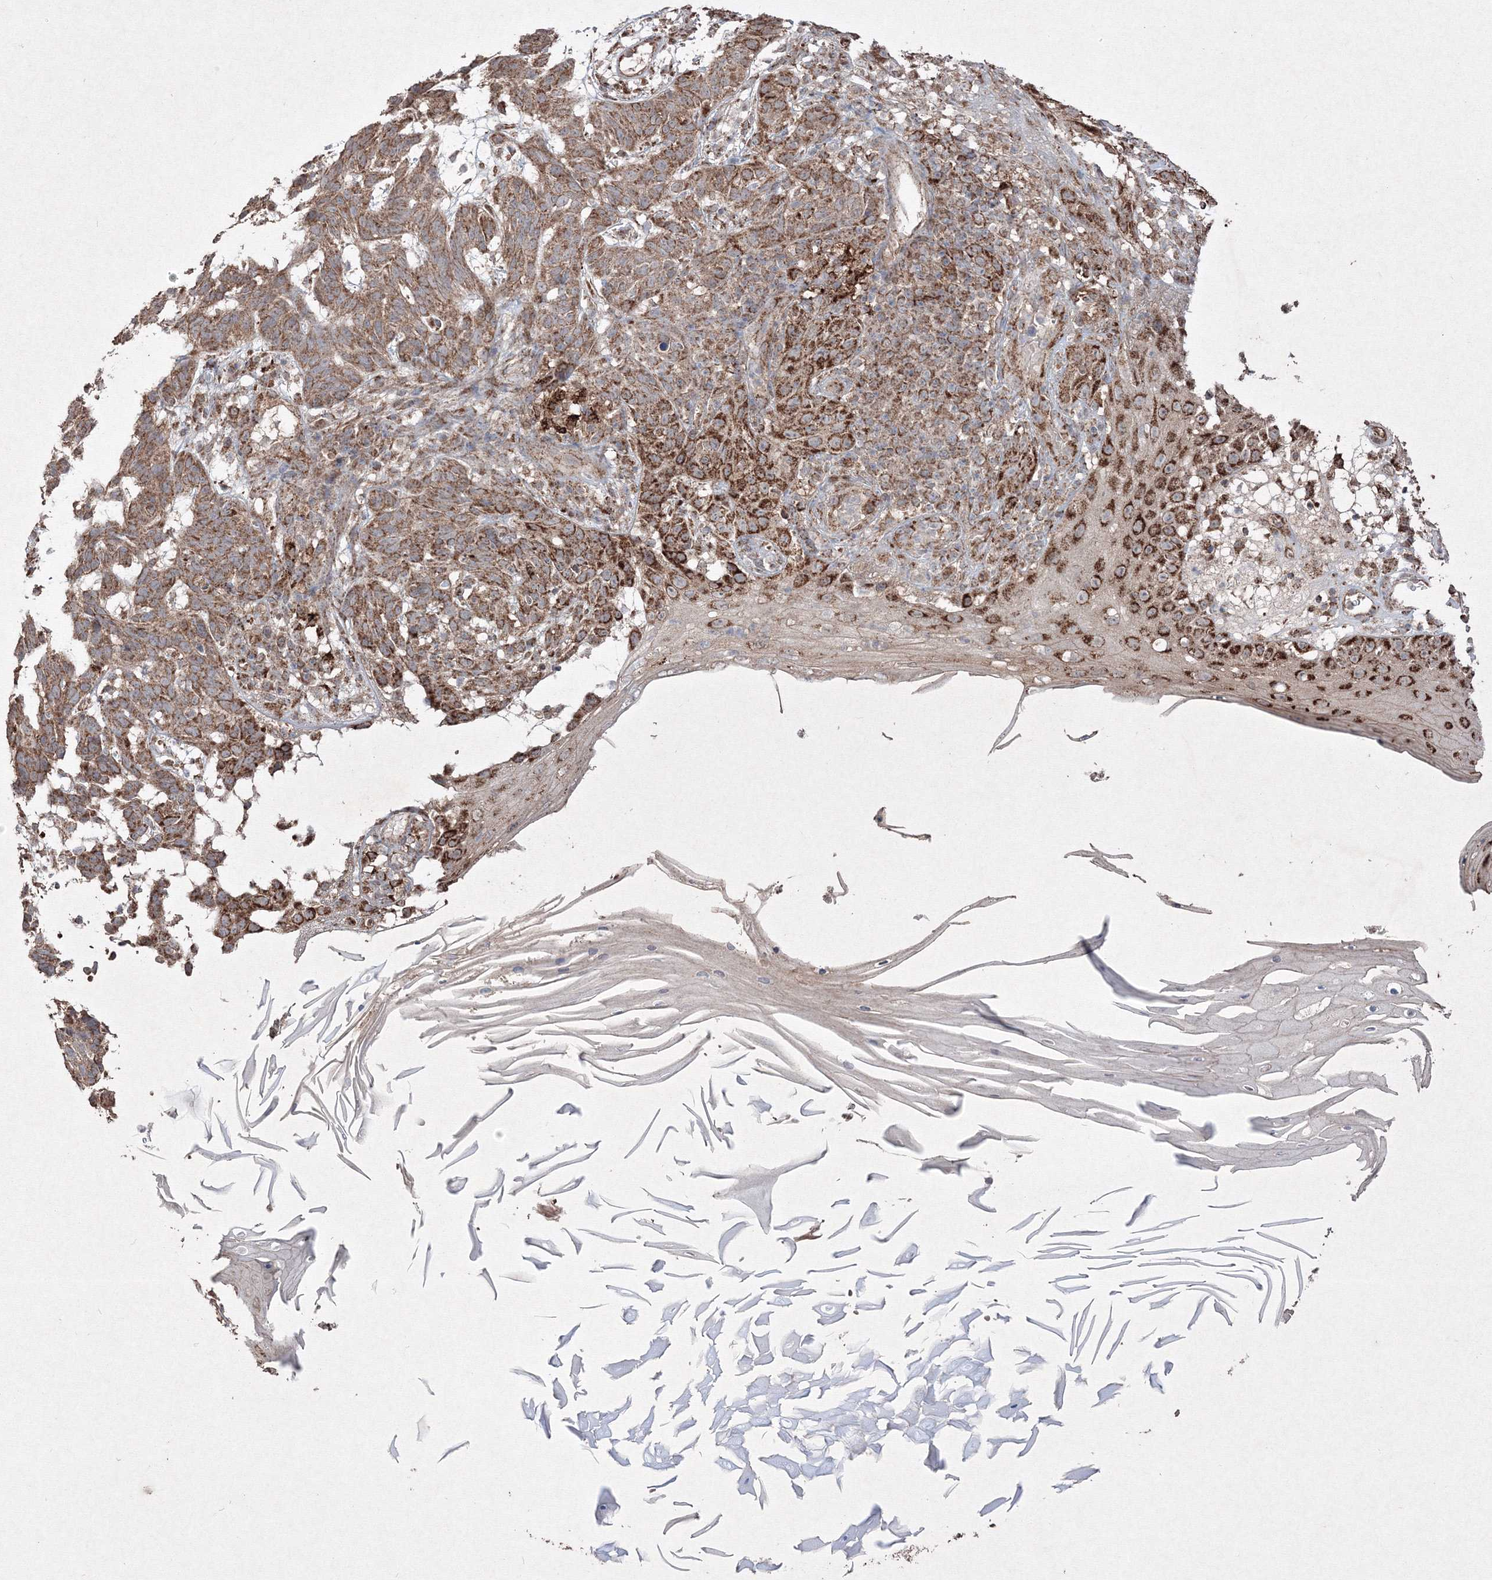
{"staining": {"intensity": "moderate", "quantity": ">75%", "location": "cytoplasmic/membranous"}, "tissue": "skin cancer", "cell_type": "Tumor cells", "image_type": "cancer", "snomed": [{"axis": "morphology", "description": "Basal cell carcinoma"}, {"axis": "topography", "description": "Skin"}], "caption": "This image reveals IHC staining of basal cell carcinoma (skin), with medium moderate cytoplasmic/membranous staining in about >75% of tumor cells.", "gene": "GRSF1", "patient": {"sex": "male", "age": 85}}